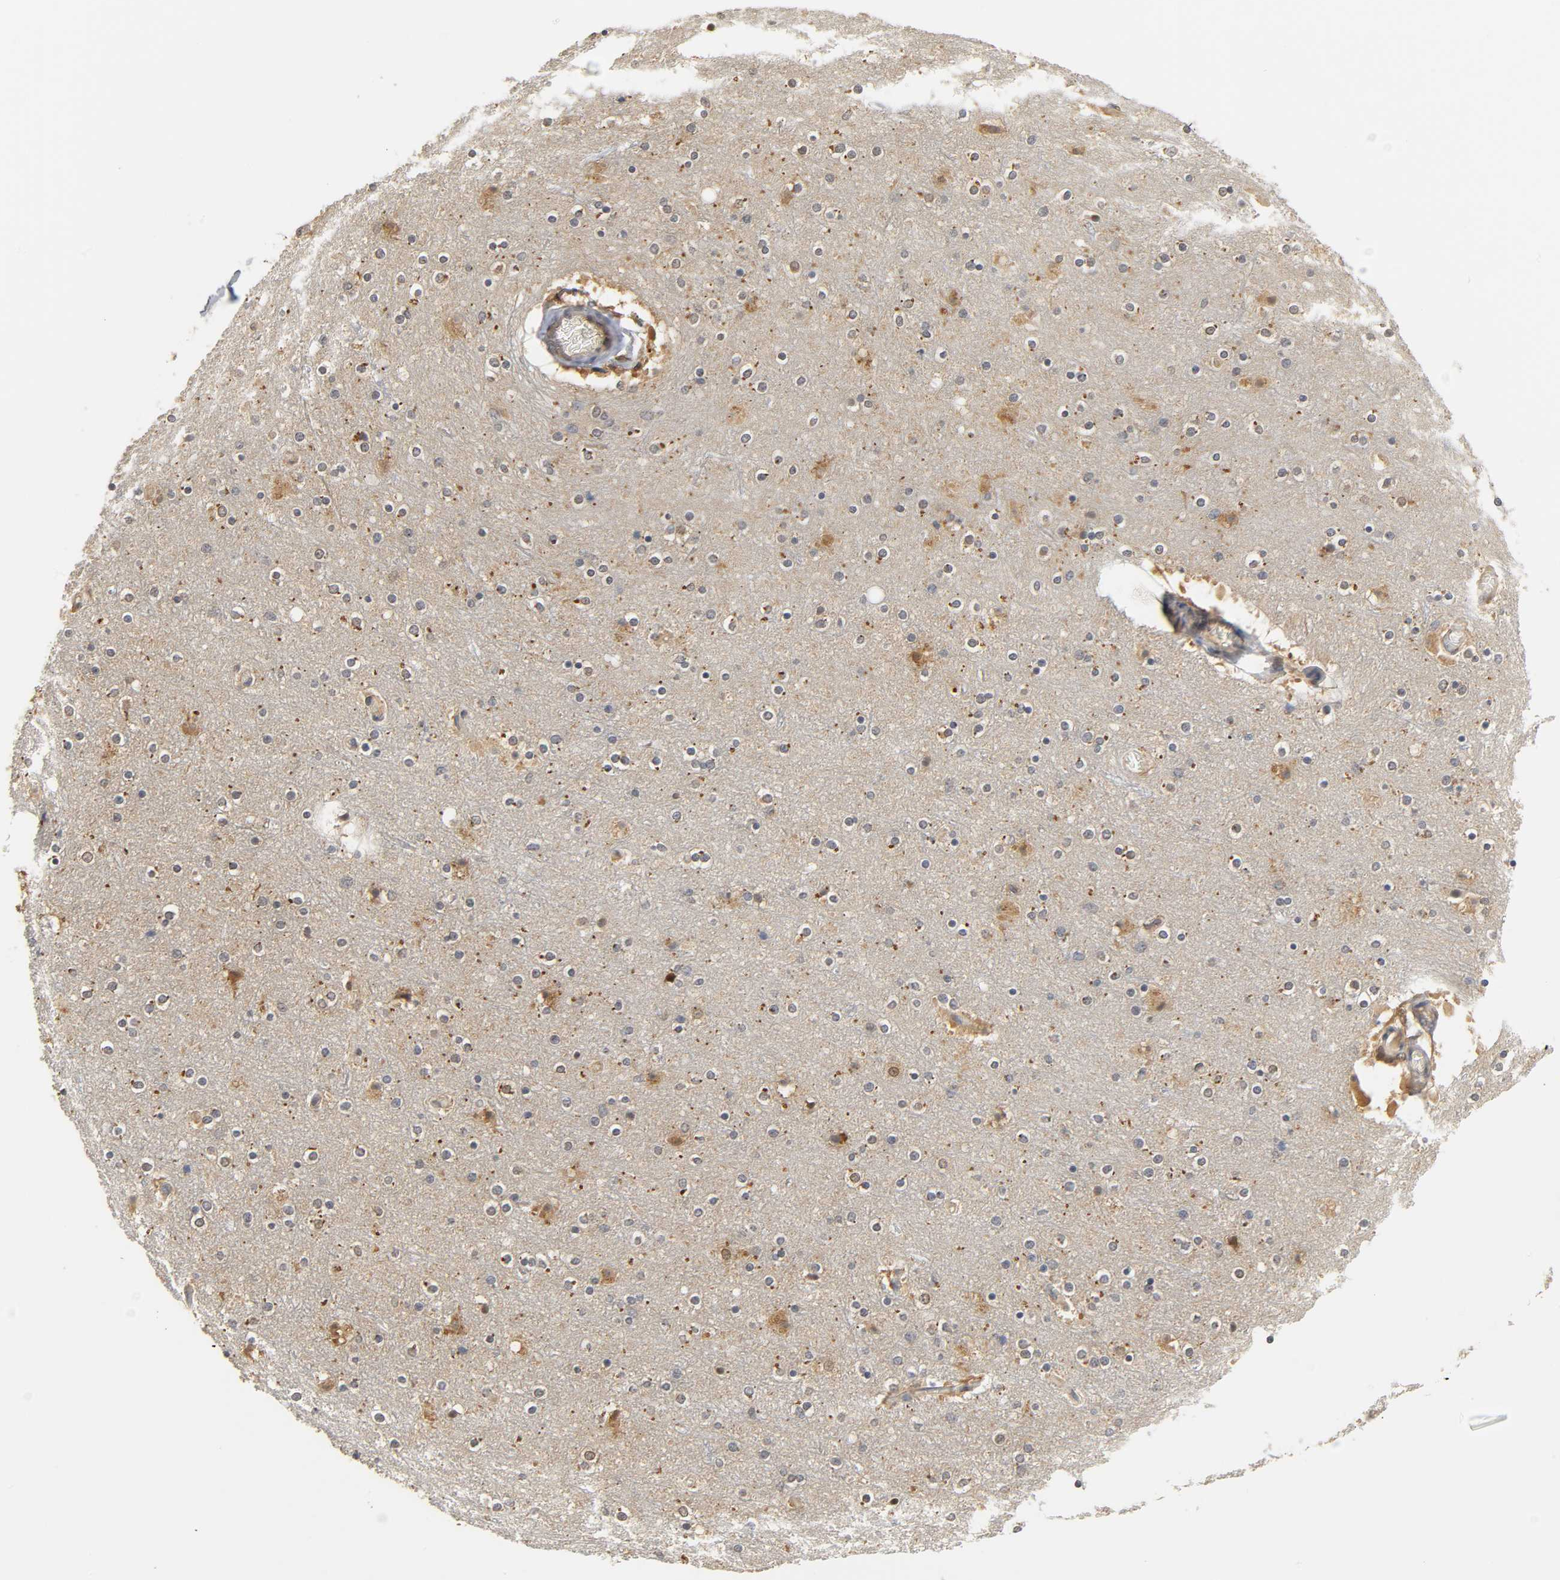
{"staining": {"intensity": "moderate", "quantity": "25%-75%", "location": "cytoplasmic/membranous,nuclear"}, "tissue": "cerebral cortex", "cell_type": "Endothelial cells", "image_type": "normal", "snomed": [{"axis": "morphology", "description": "Normal tissue, NOS"}, {"axis": "topography", "description": "Cerebral cortex"}], "caption": "Brown immunohistochemical staining in normal human cerebral cortex displays moderate cytoplasmic/membranous,nuclear positivity in about 25%-75% of endothelial cells.", "gene": "MIF", "patient": {"sex": "female", "age": 54}}